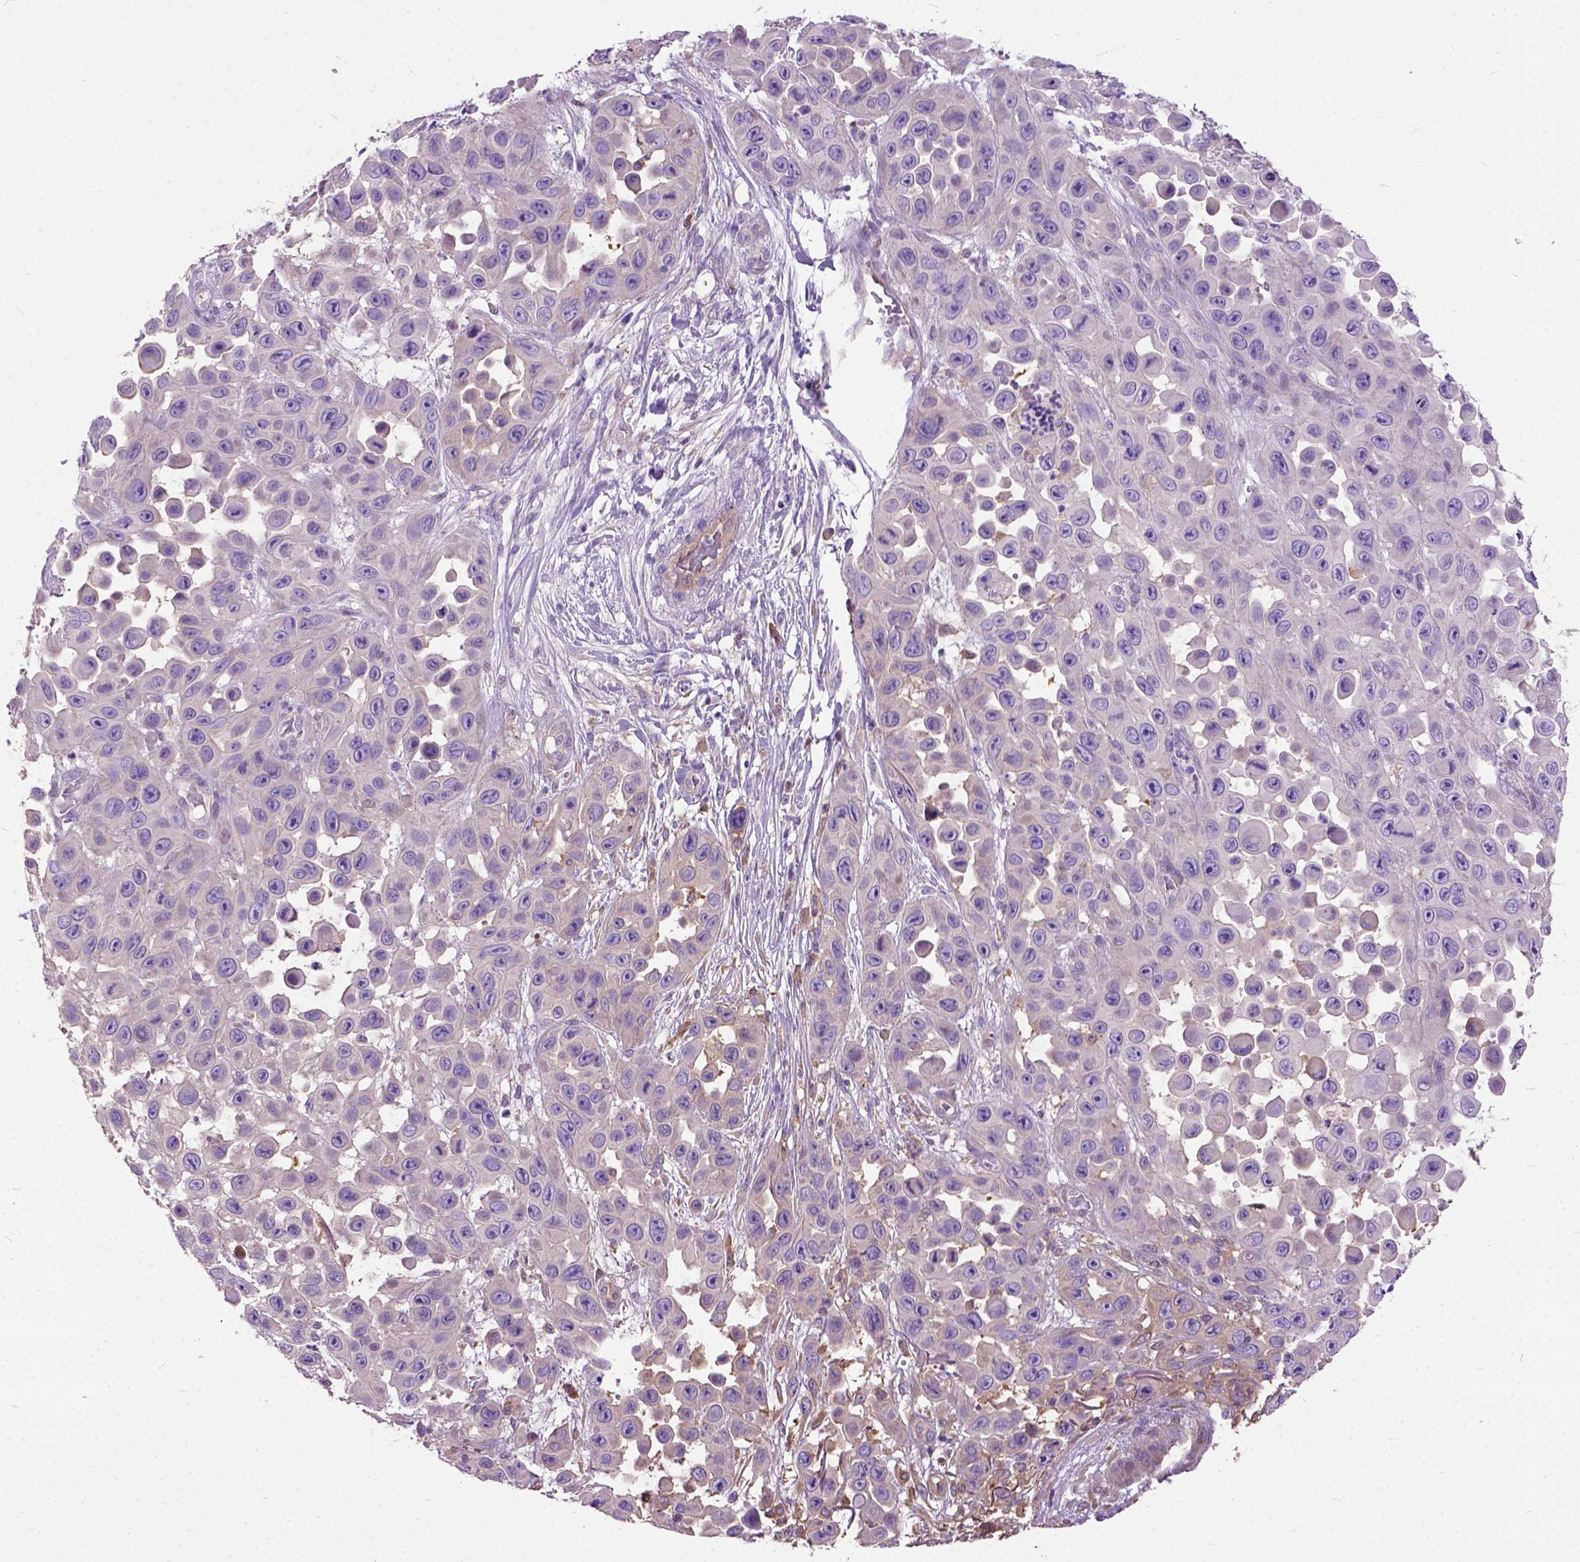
{"staining": {"intensity": "negative", "quantity": "none", "location": "none"}, "tissue": "skin cancer", "cell_type": "Tumor cells", "image_type": "cancer", "snomed": [{"axis": "morphology", "description": "Squamous cell carcinoma, NOS"}, {"axis": "topography", "description": "Skin"}], "caption": "Squamous cell carcinoma (skin) was stained to show a protein in brown. There is no significant expression in tumor cells. (Immunohistochemistry, brightfield microscopy, high magnification).", "gene": "SEMA4F", "patient": {"sex": "male", "age": 81}}